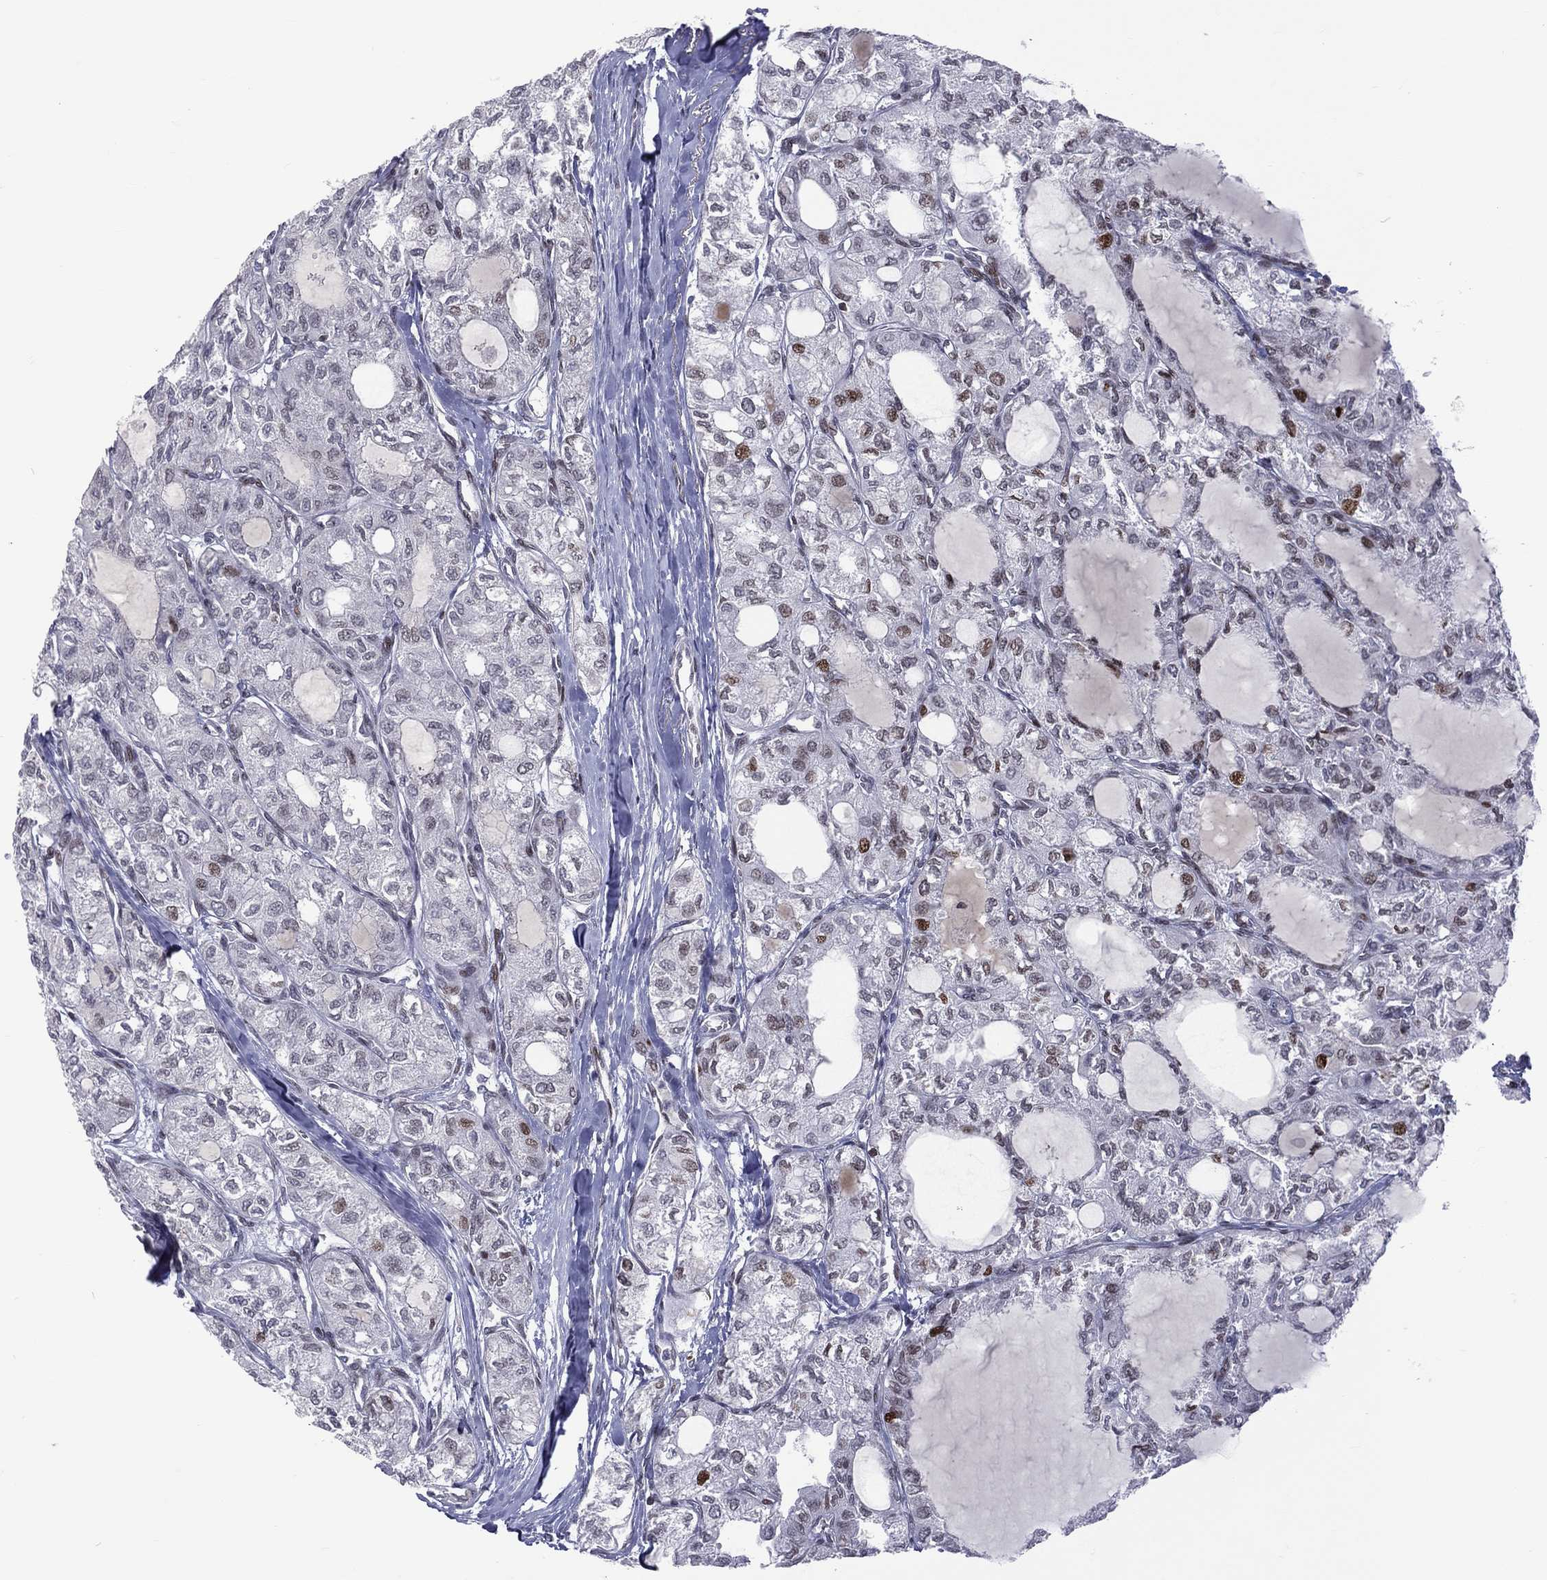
{"staining": {"intensity": "moderate", "quantity": "<25%", "location": "nuclear"}, "tissue": "thyroid cancer", "cell_type": "Tumor cells", "image_type": "cancer", "snomed": [{"axis": "morphology", "description": "Follicular adenoma carcinoma, NOS"}, {"axis": "topography", "description": "Thyroid gland"}], "caption": "Moderate nuclear protein expression is identified in approximately <25% of tumor cells in follicular adenoma carcinoma (thyroid).", "gene": "DBF4B", "patient": {"sex": "male", "age": 75}}